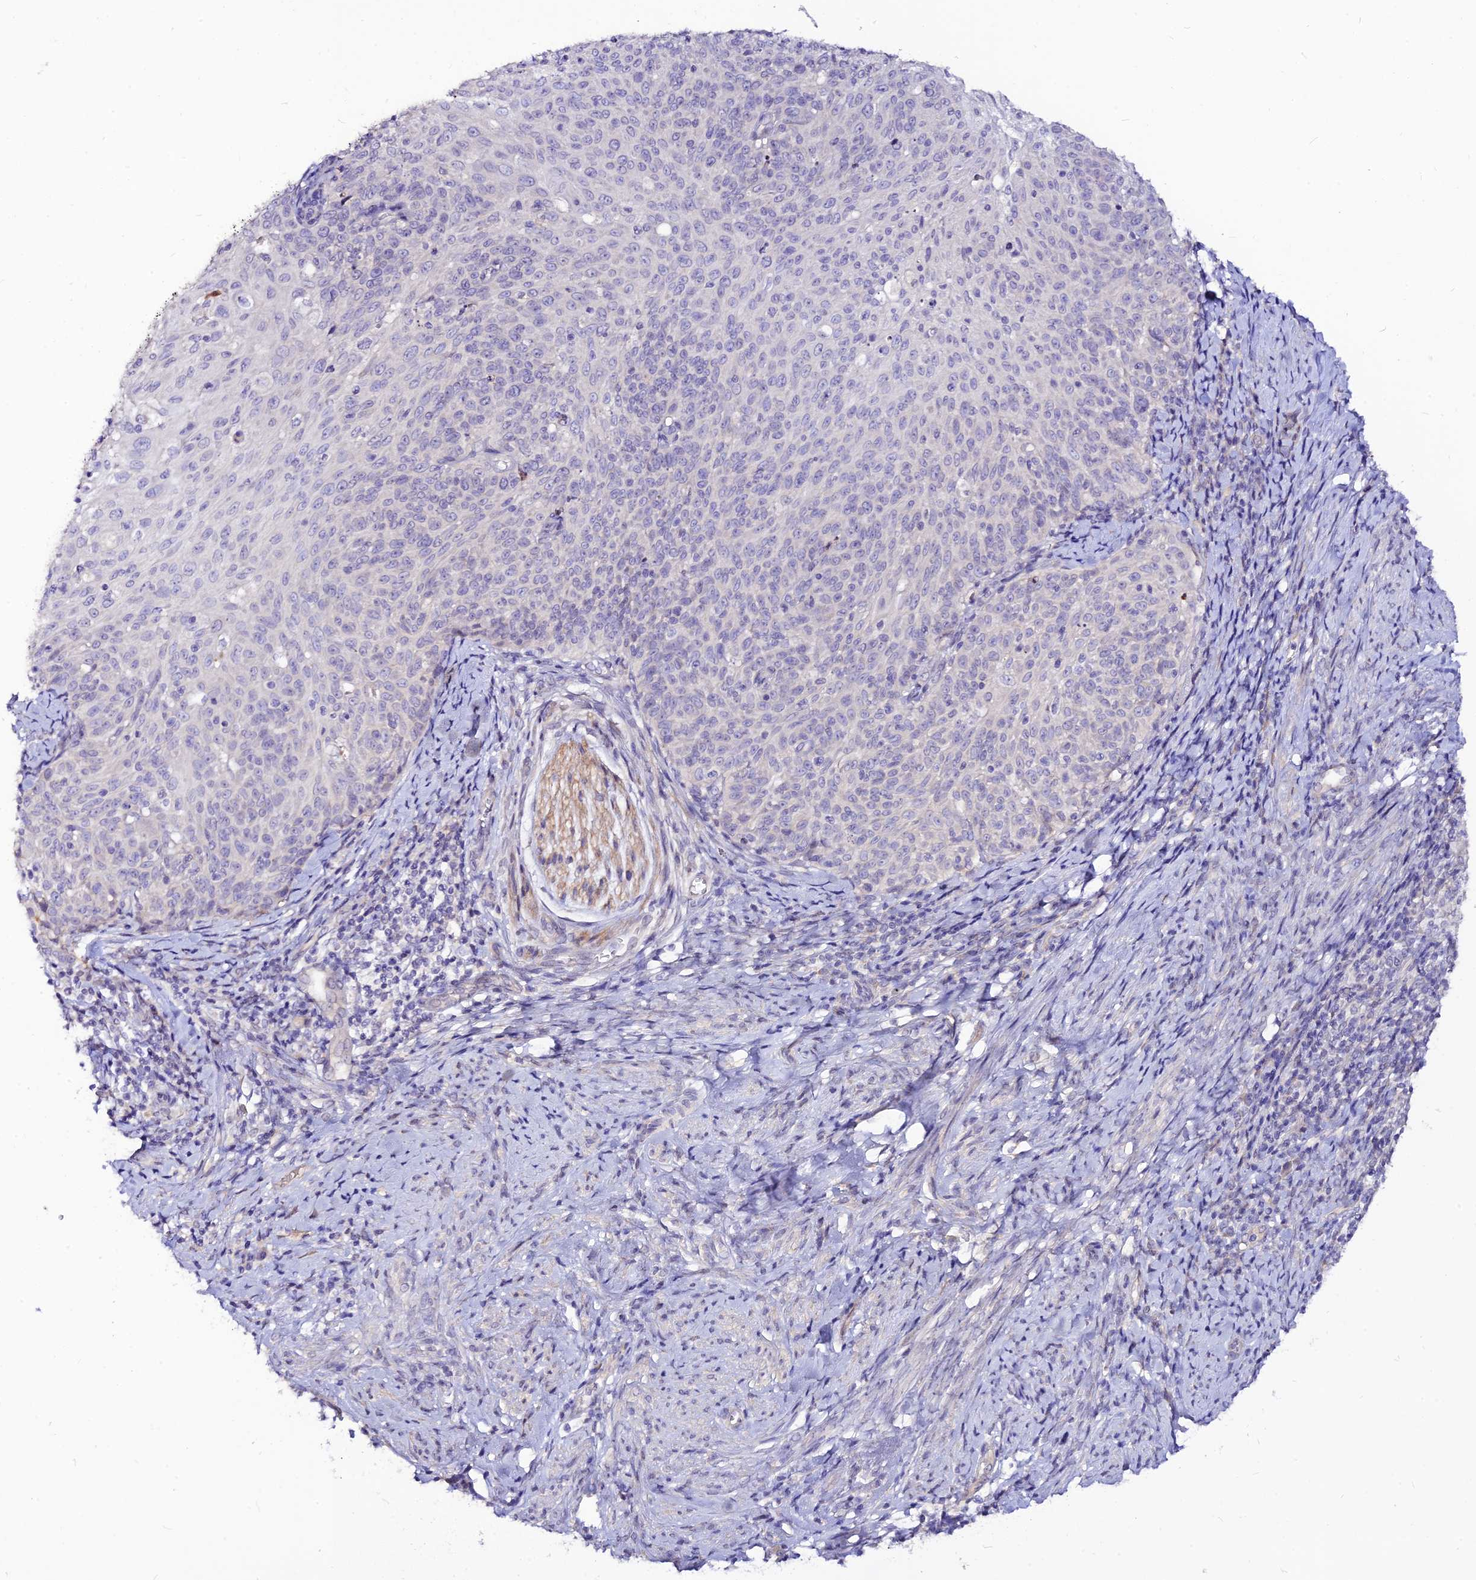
{"staining": {"intensity": "negative", "quantity": "none", "location": "none"}, "tissue": "cervical cancer", "cell_type": "Tumor cells", "image_type": "cancer", "snomed": [{"axis": "morphology", "description": "Squamous cell carcinoma, NOS"}, {"axis": "topography", "description": "Cervix"}], "caption": "Histopathology image shows no protein expression in tumor cells of cervical cancer tissue. (DAB IHC with hematoxylin counter stain).", "gene": "CZIB", "patient": {"sex": "female", "age": 70}}